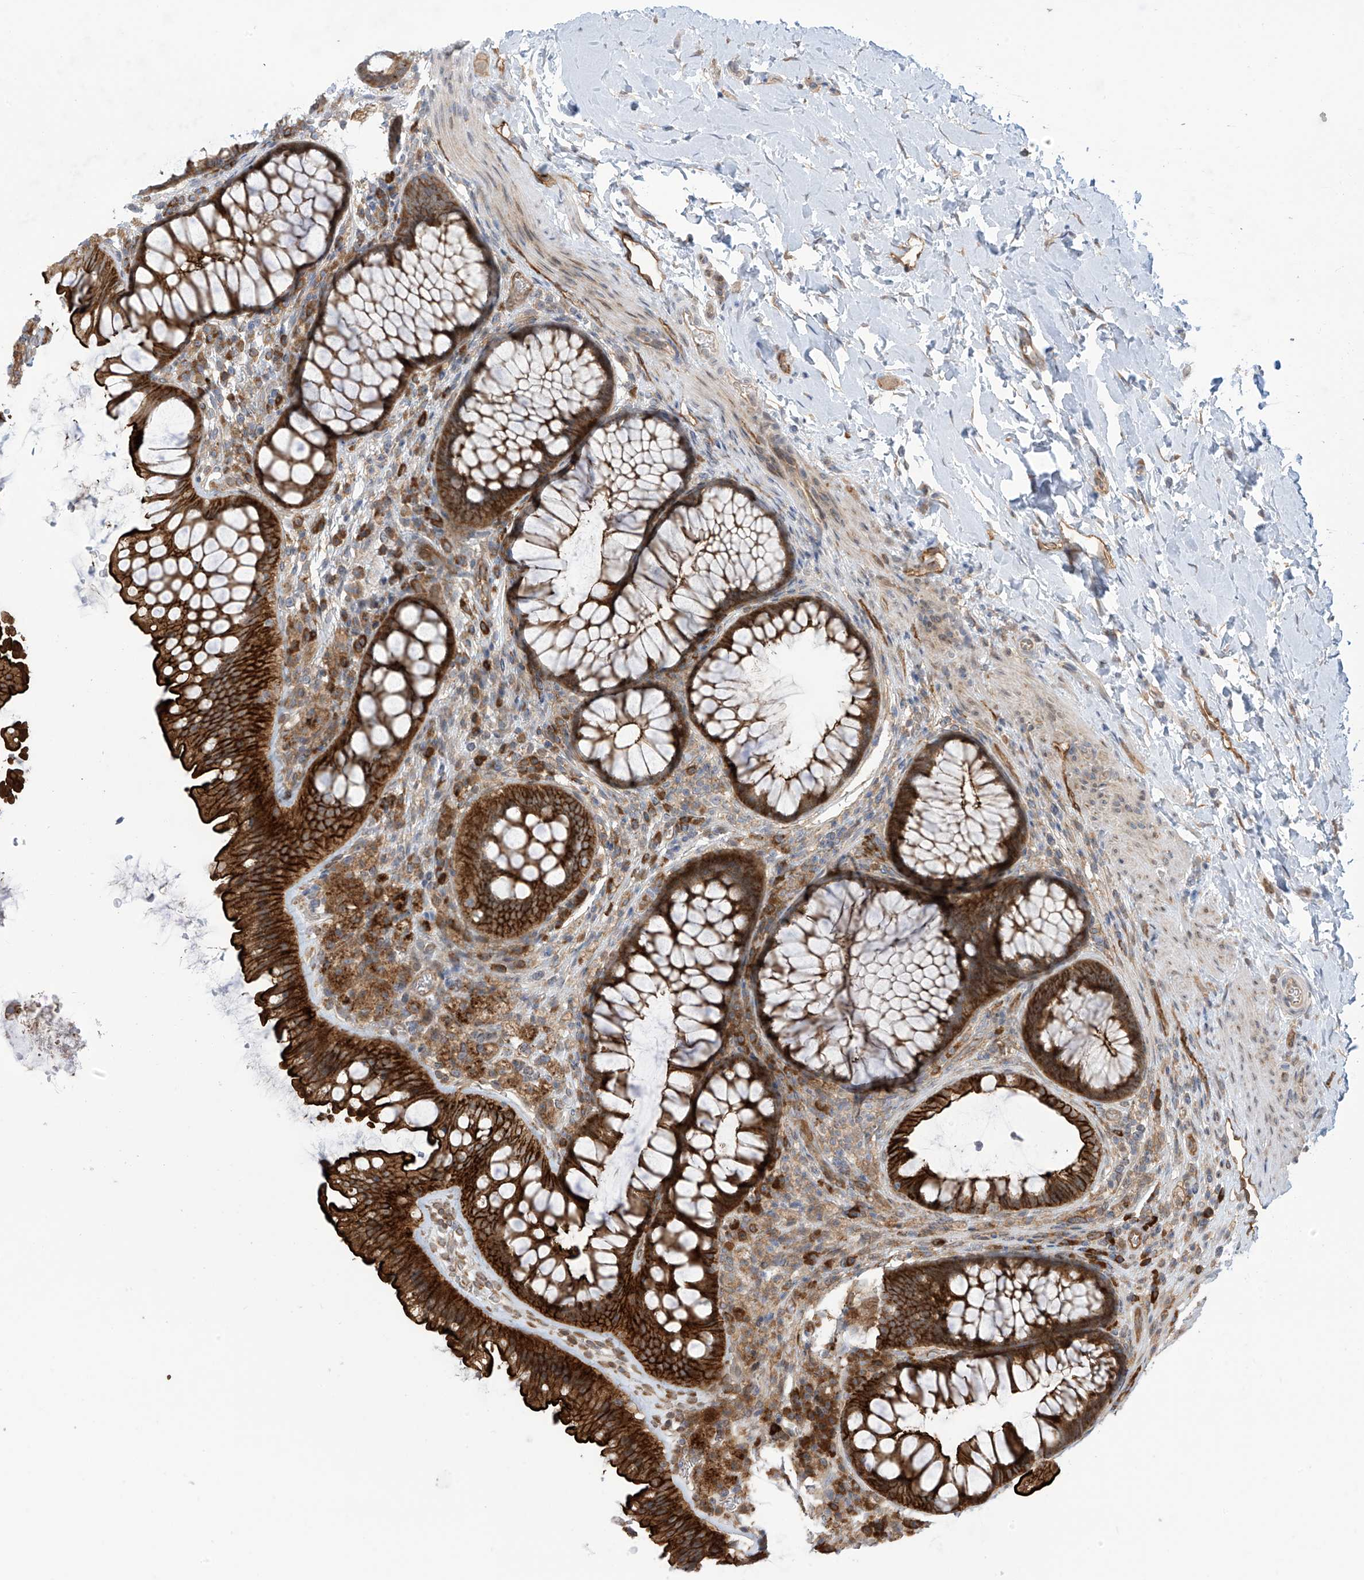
{"staining": {"intensity": "moderate", "quantity": ">75%", "location": "cytoplasmic/membranous"}, "tissue": "colon", "cell_type": "Endothelial cells", "image_type": "normal", "snomed": [{"axis": "morphology", "description": "Normal tissue, NOS"}, {"axis": "topography", "description": "Colon"}], "caption": "Moderate cytoplasmic/membranous staining for a protein is appreciated in about >75% of endothelial cells of benign colon using IHC.", "gene": "KIAA1522", "patient": {"sex": "female", "age": 62}}